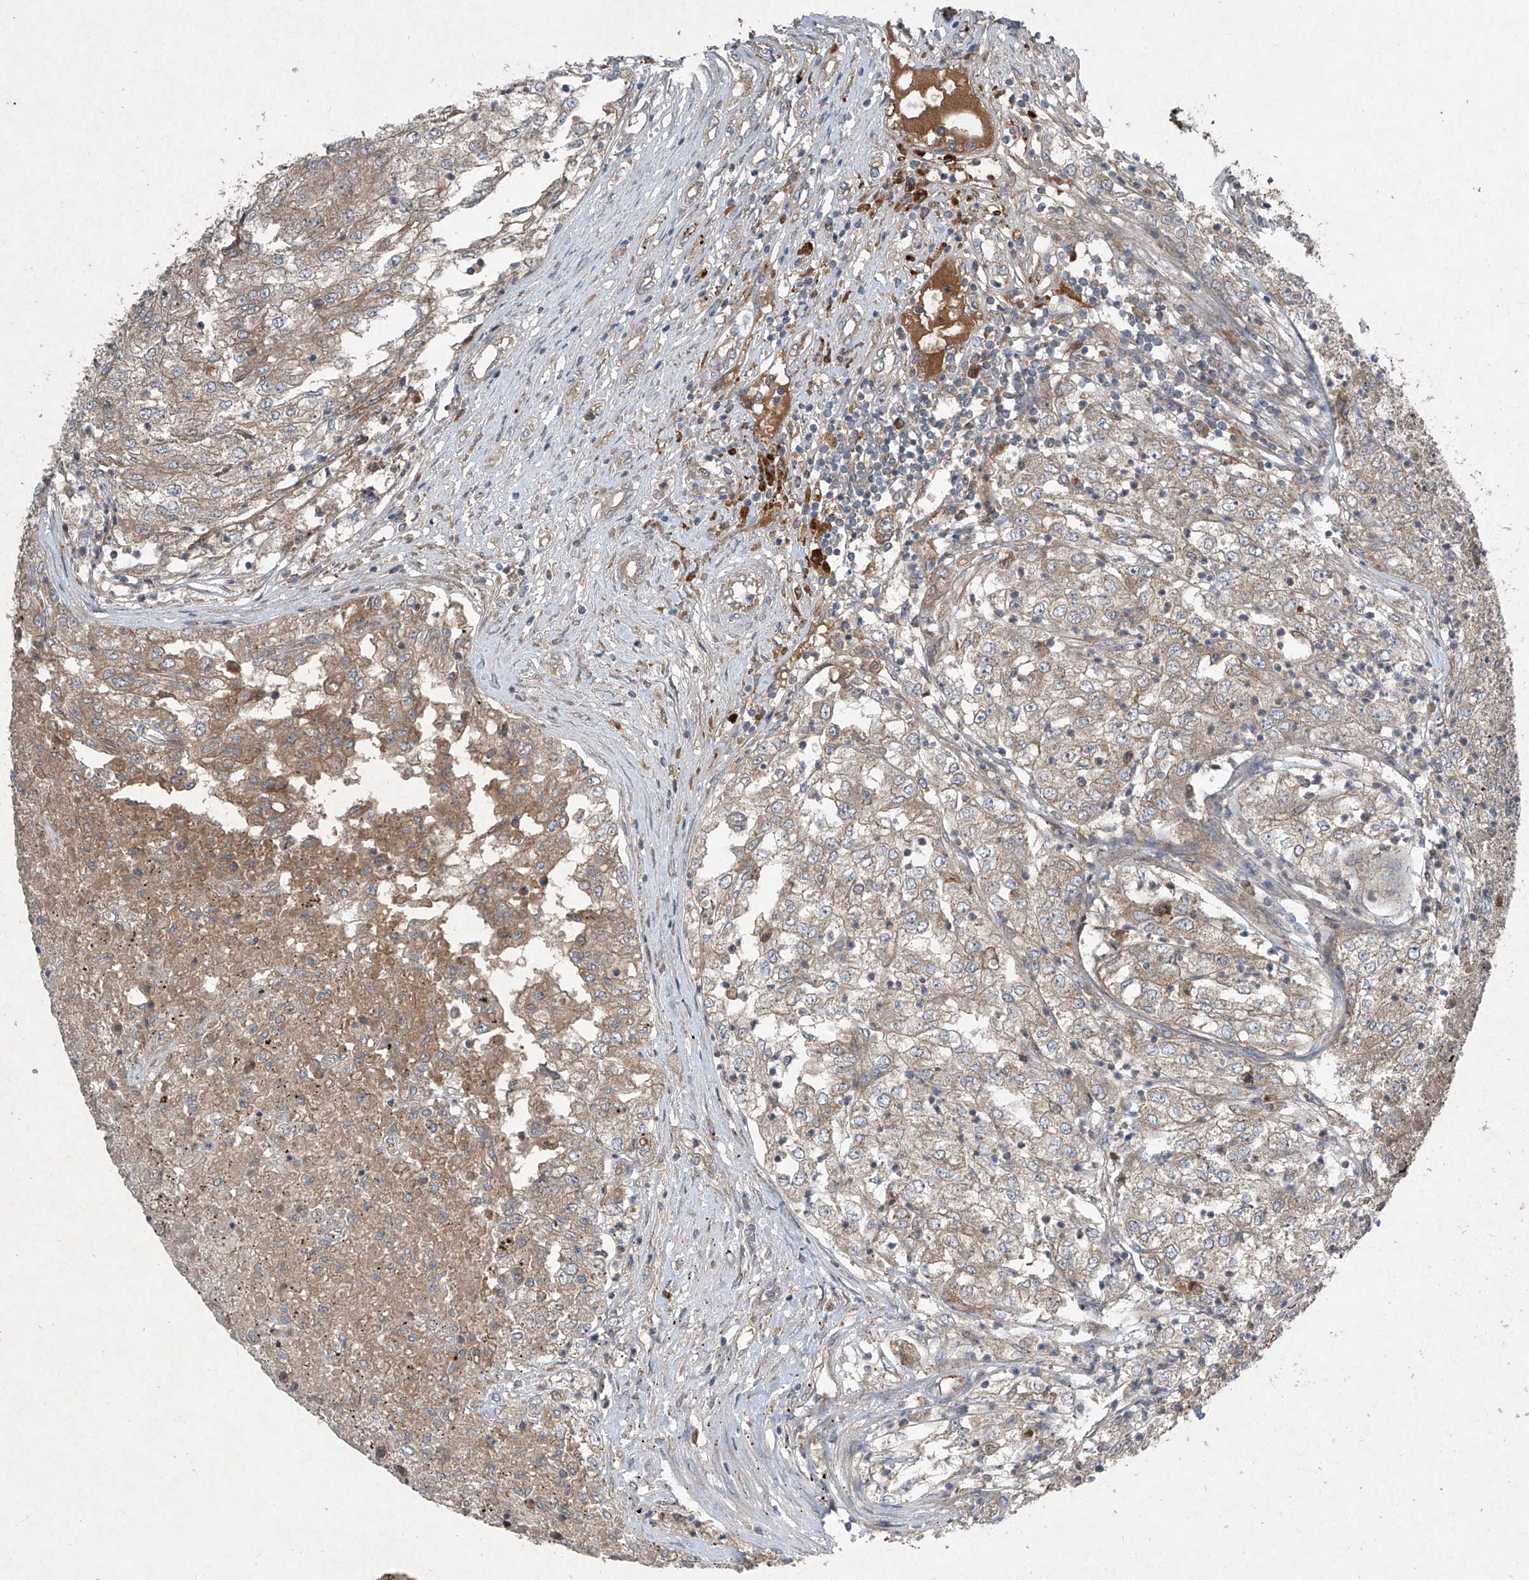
{"staining": {"intensity": "weak", "quantity": ">75%", "location": "cytoplasmic/membranous"}, "tissue": "renal cancer", "cell_type": "Tumor cells", "image_type": "cancer", "snomed": [{"axis": "morphology", "description": "Adenocarcinoma, NOS"}, {"axis": "topography", "description": "Kidney"}], "caption": "This photomicrograph exhibits adenocarcinoma (renal) stained with immunohistochemistry to label a protein in brown. The cytoplasmic/membranous of tumor cells show weak positivity for the protein. Nuclei are counter-stained blue.", "gene": "FOXRED2", "patient": {"sex": "female", "age": 54}}